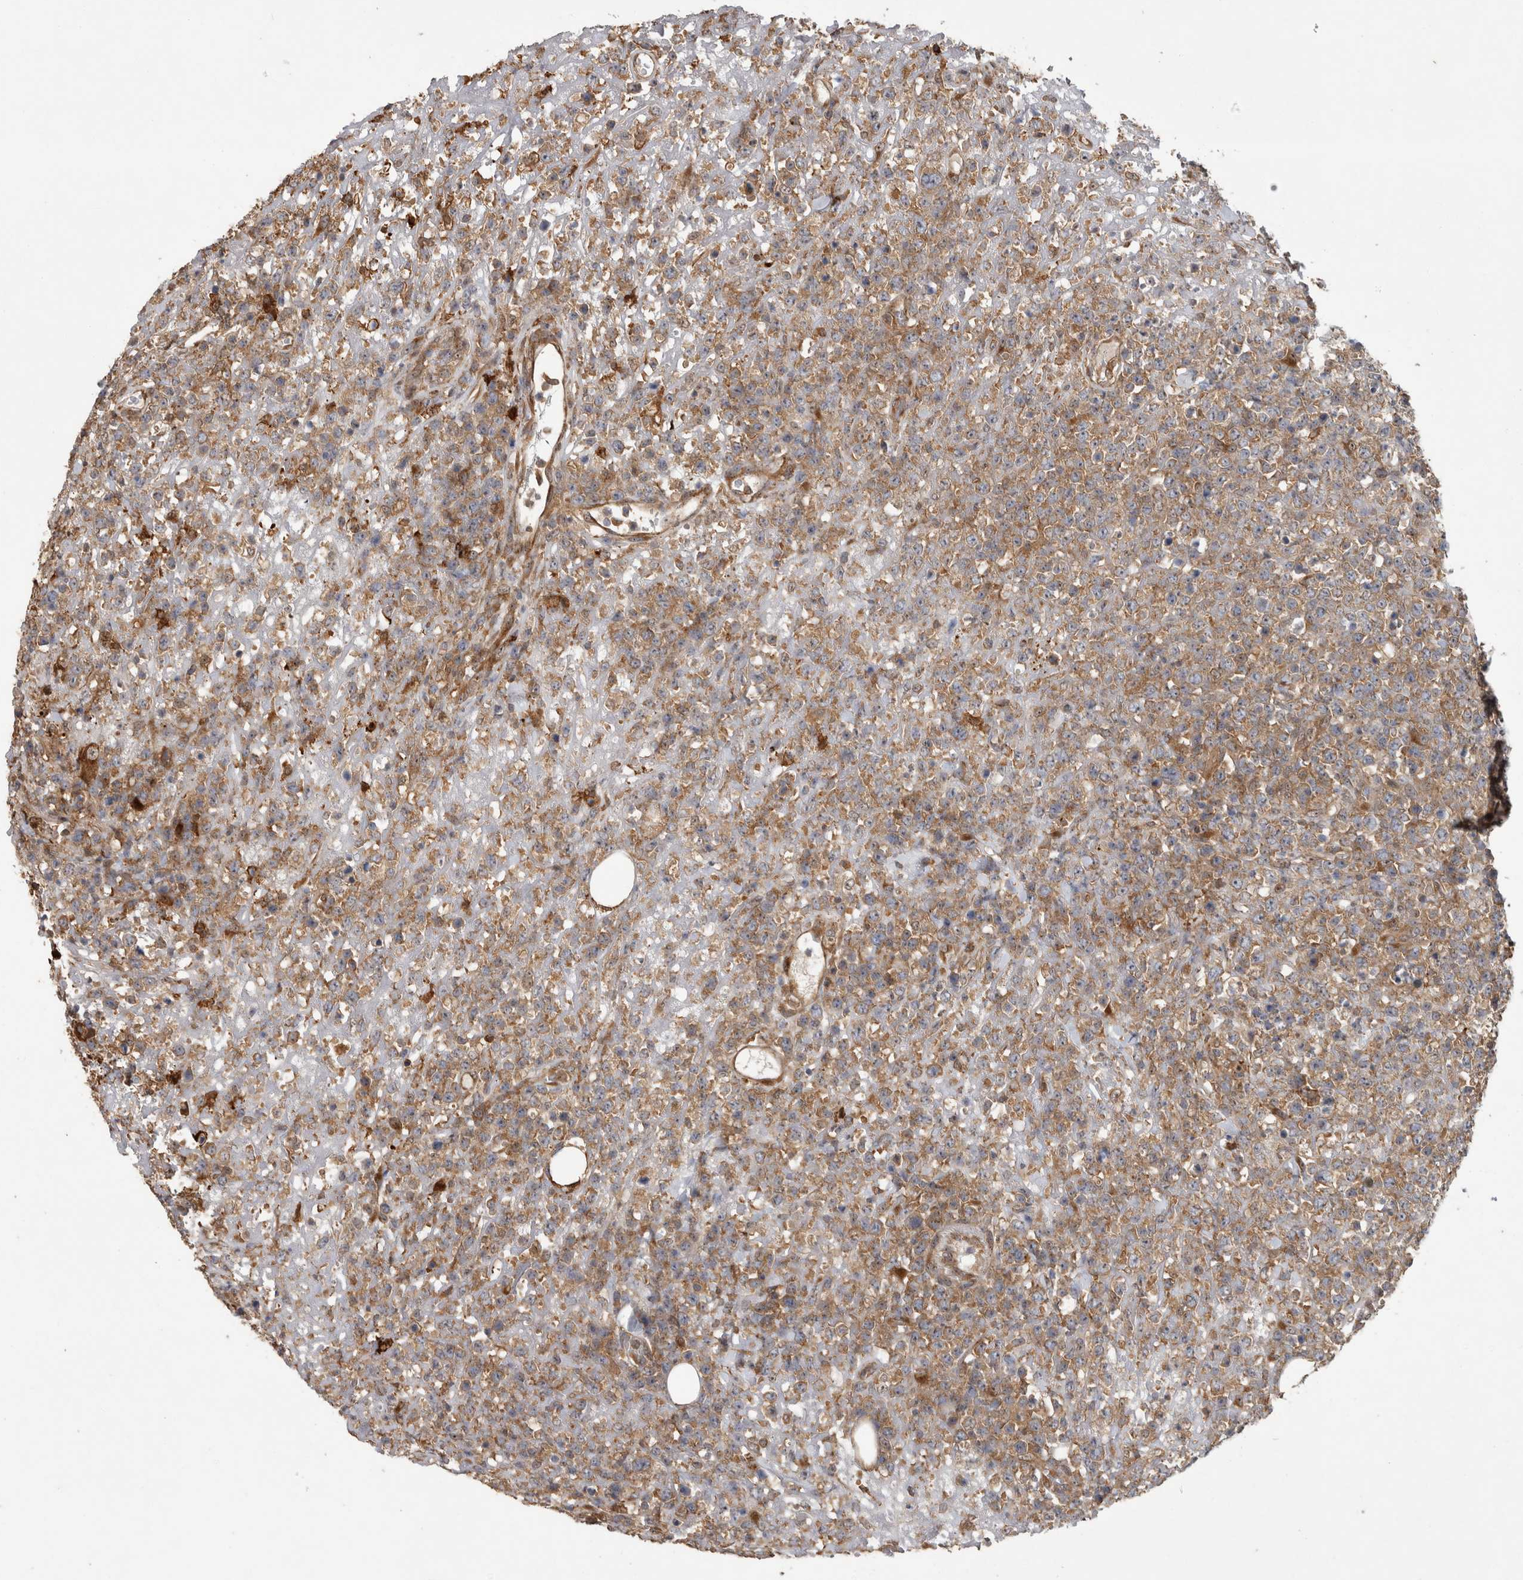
{"staining": {"intensity": "moderate", "quantity": ">75%", "location": "cytoplasmic/membranous"}, "tissue": "lymphoma", "cell_type": "Tumor cells", "image_type": "cancer", "snomed": [{"axis": "morphology", "description": "Malignant lymphoma, non-Hodgkin's type, High grade"}, {"axis": "topography", "description": "Colon"}], "caption": "This is an image of immunohistochemistry staining of malignant lymphoma, non-Hodgkin's type (high-grade), which shows moderate positivity in the cytoplasmic/membranous of tumor cells.", "gene": "ATXN2", "patient": {"sex": "female", "age": 53}}